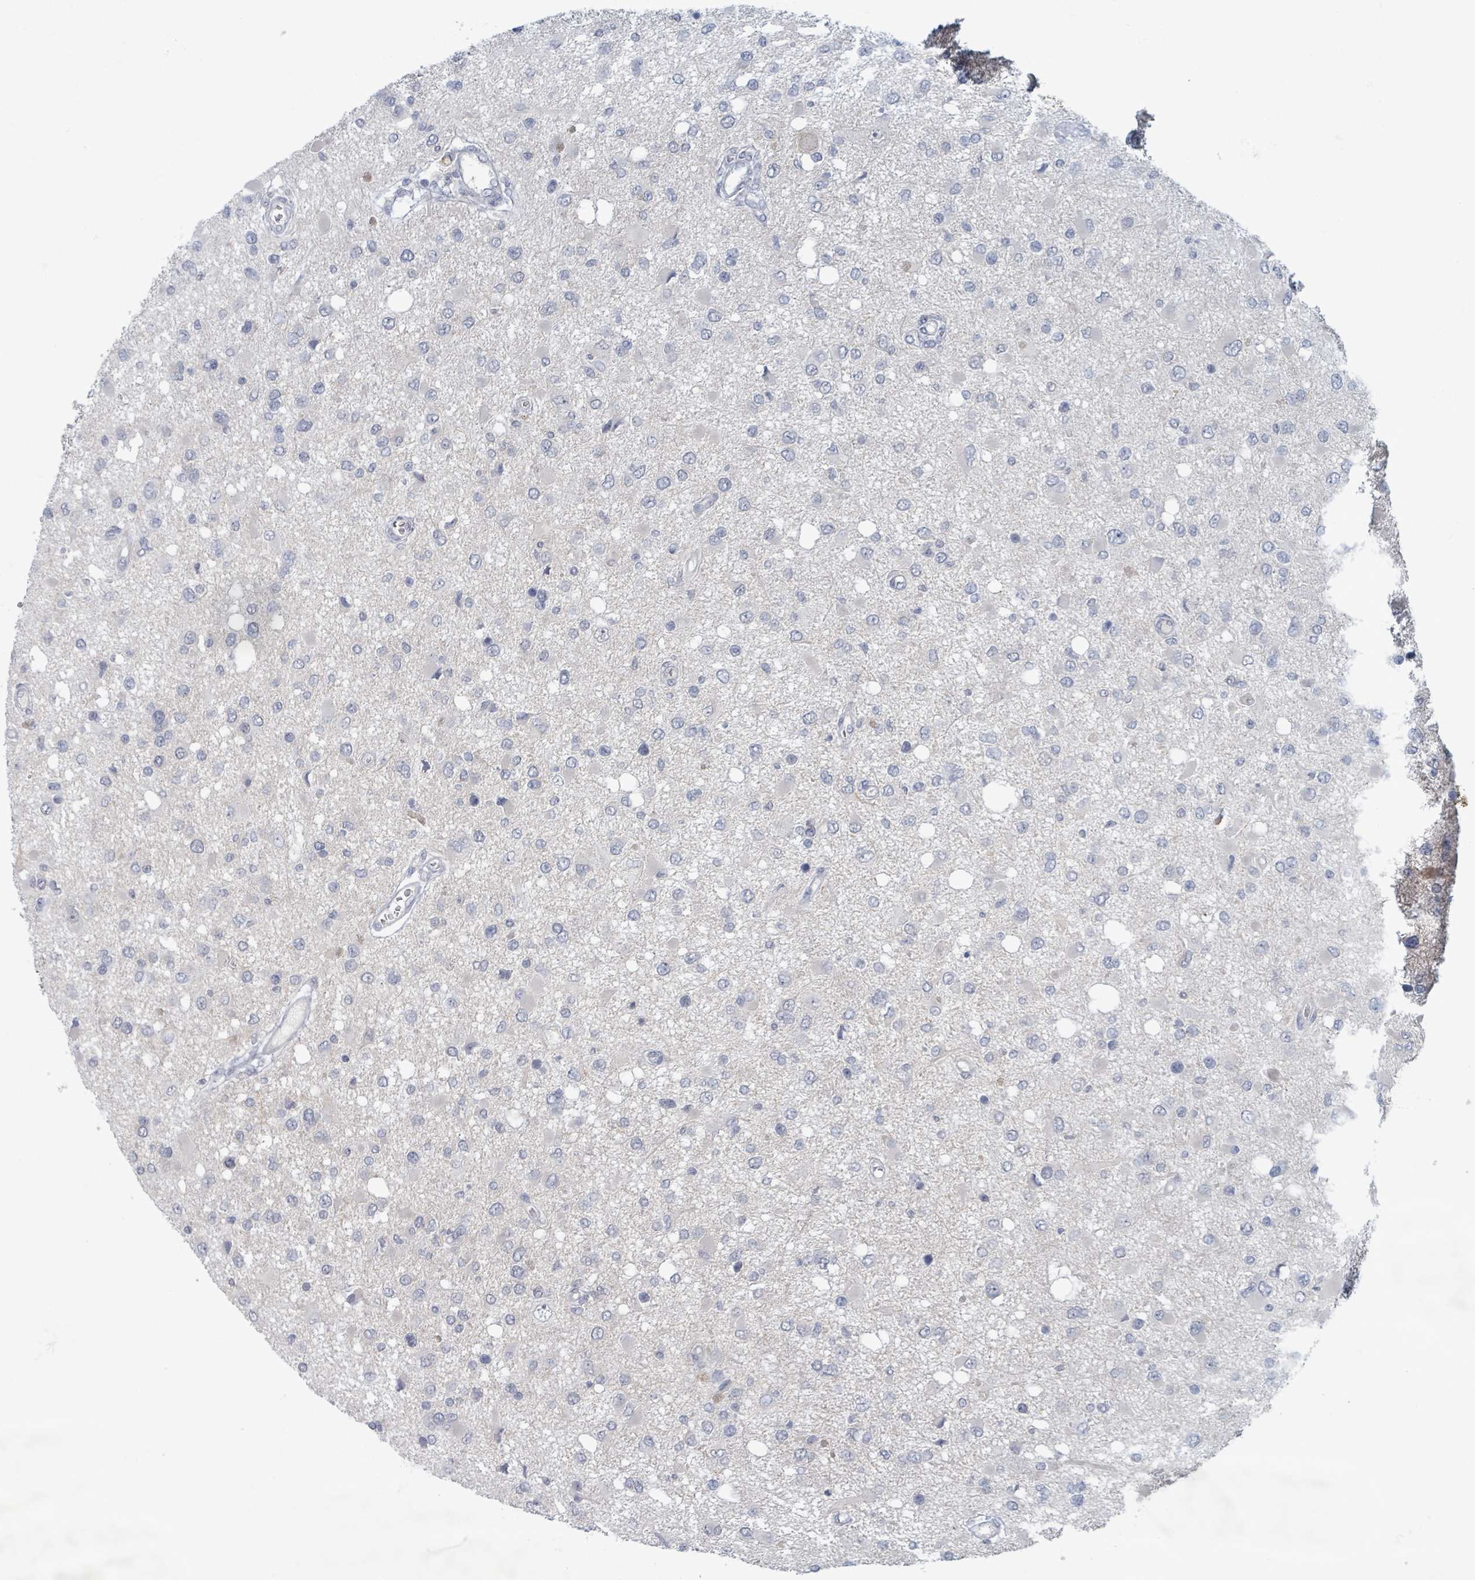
{"staining": {"intensity": "negative", "quantity": "none", "location": "none"}, "tissue": "glioma", "cell_type": "Tumor cells", "image_type": "cancer", "snomed": [{"axis": "morphology", "description": "Glioma, malignant, High grade"}, {"axis": "topography", "description": "Brain"}], "caption": "Photomicrograph shows no protein positivity in tumor cells of malignant glioma (high-grade) tissue.", "gene": "WNT11", "patient": {"sex": "male", "age": 53}}